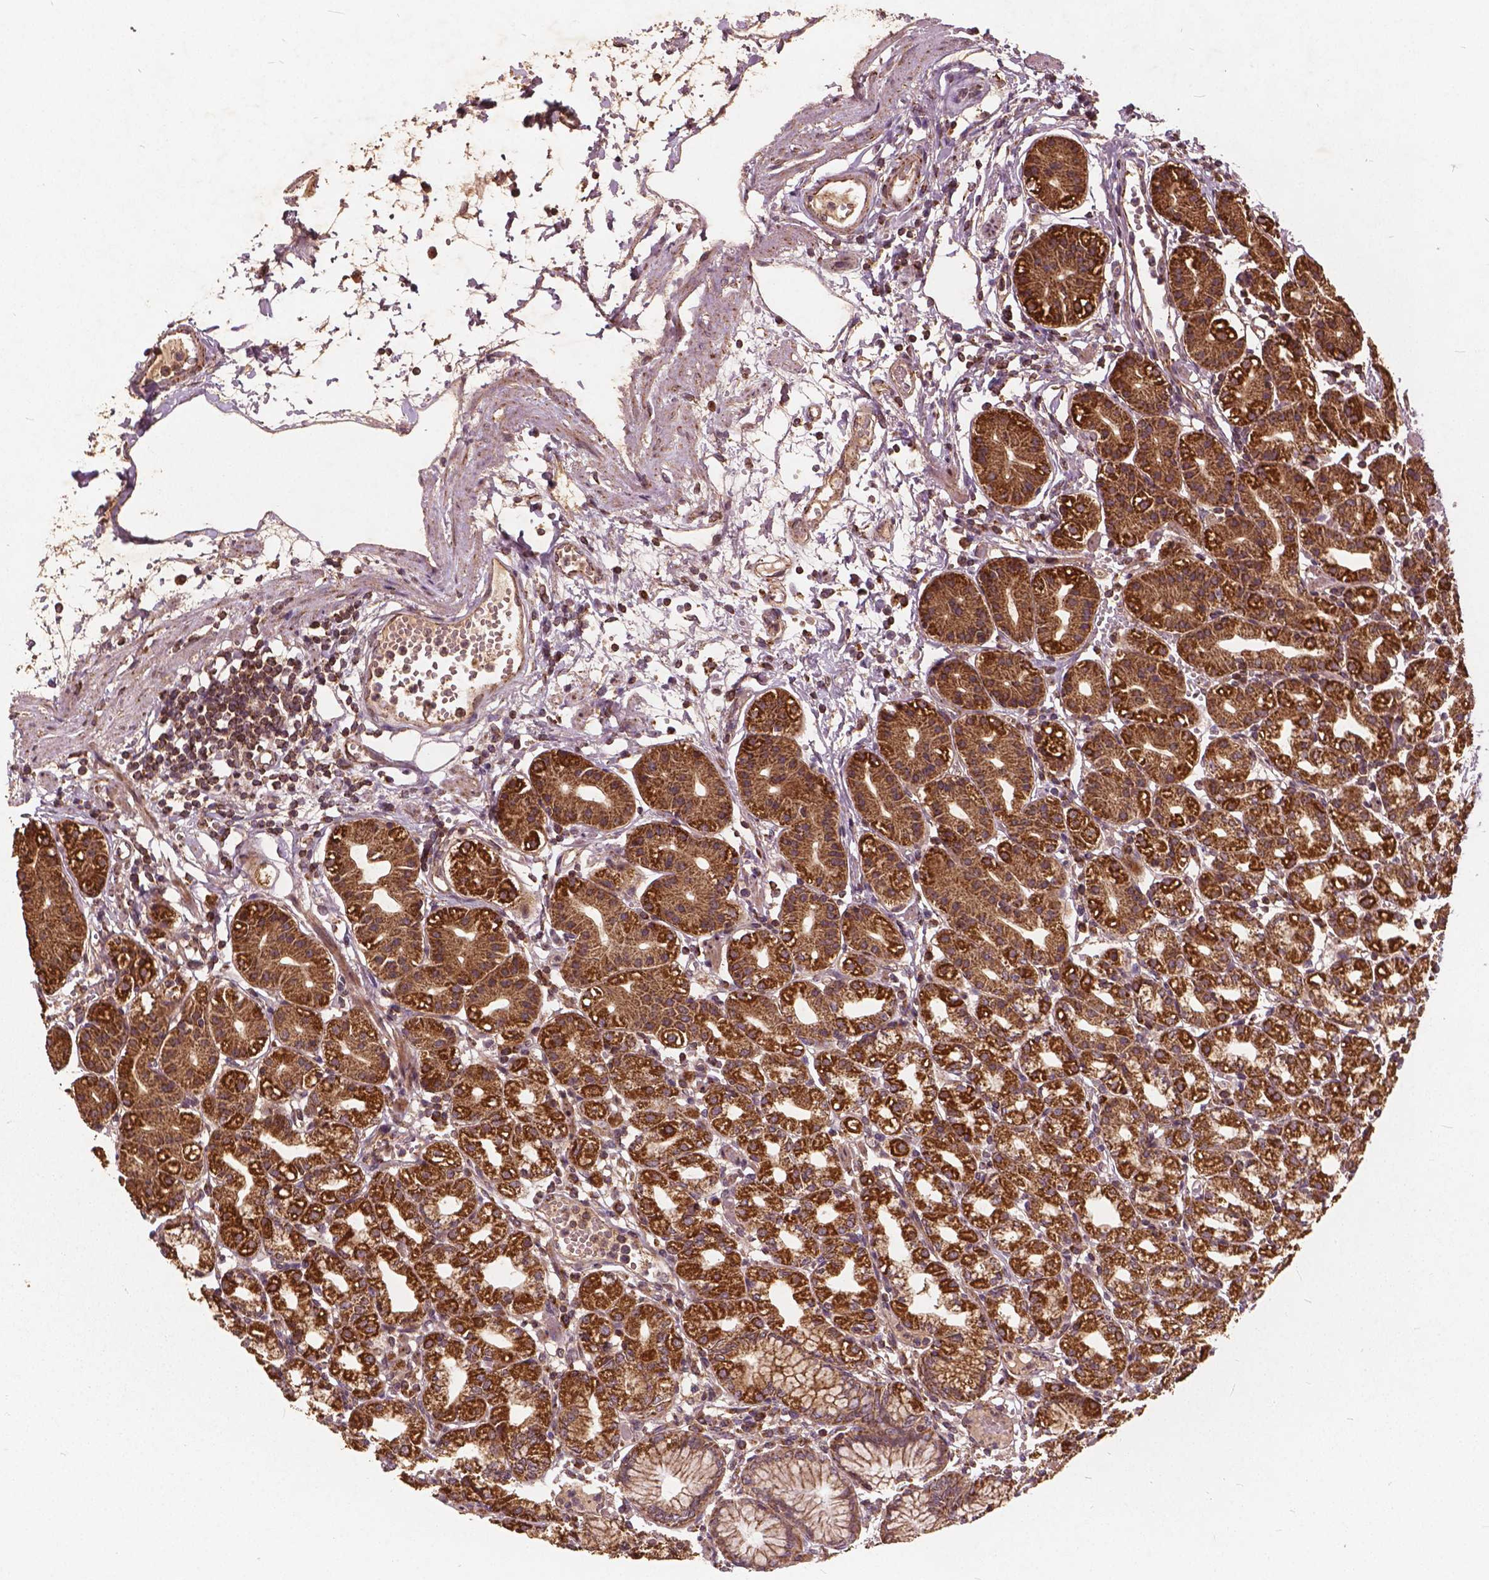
{"staining": {"intensity": "strong", "quantity": ">75%", "location": "cytoplasmic/membranous"}, "tissue": "stomach", "cell_type": "Glandular cells", "image_type": "normal", "snomed": [{"axis": "morphology", "description": "Normal tissue, NOS"}, {"axis": "topography", "description": "Skeletal muscle"}, {"axis": "topography", "description": "Stomach"}], "caption": "Immunohistochemistry (IHC) photomicrograph of normal human stomach stained for a protein (brown), which demonstrates high levels of strong cytoplasmic/membranous staining in about >75% of glandular cells.", "gene": "UBXN2A", "patient": {"sex": "female", "age": 57}}